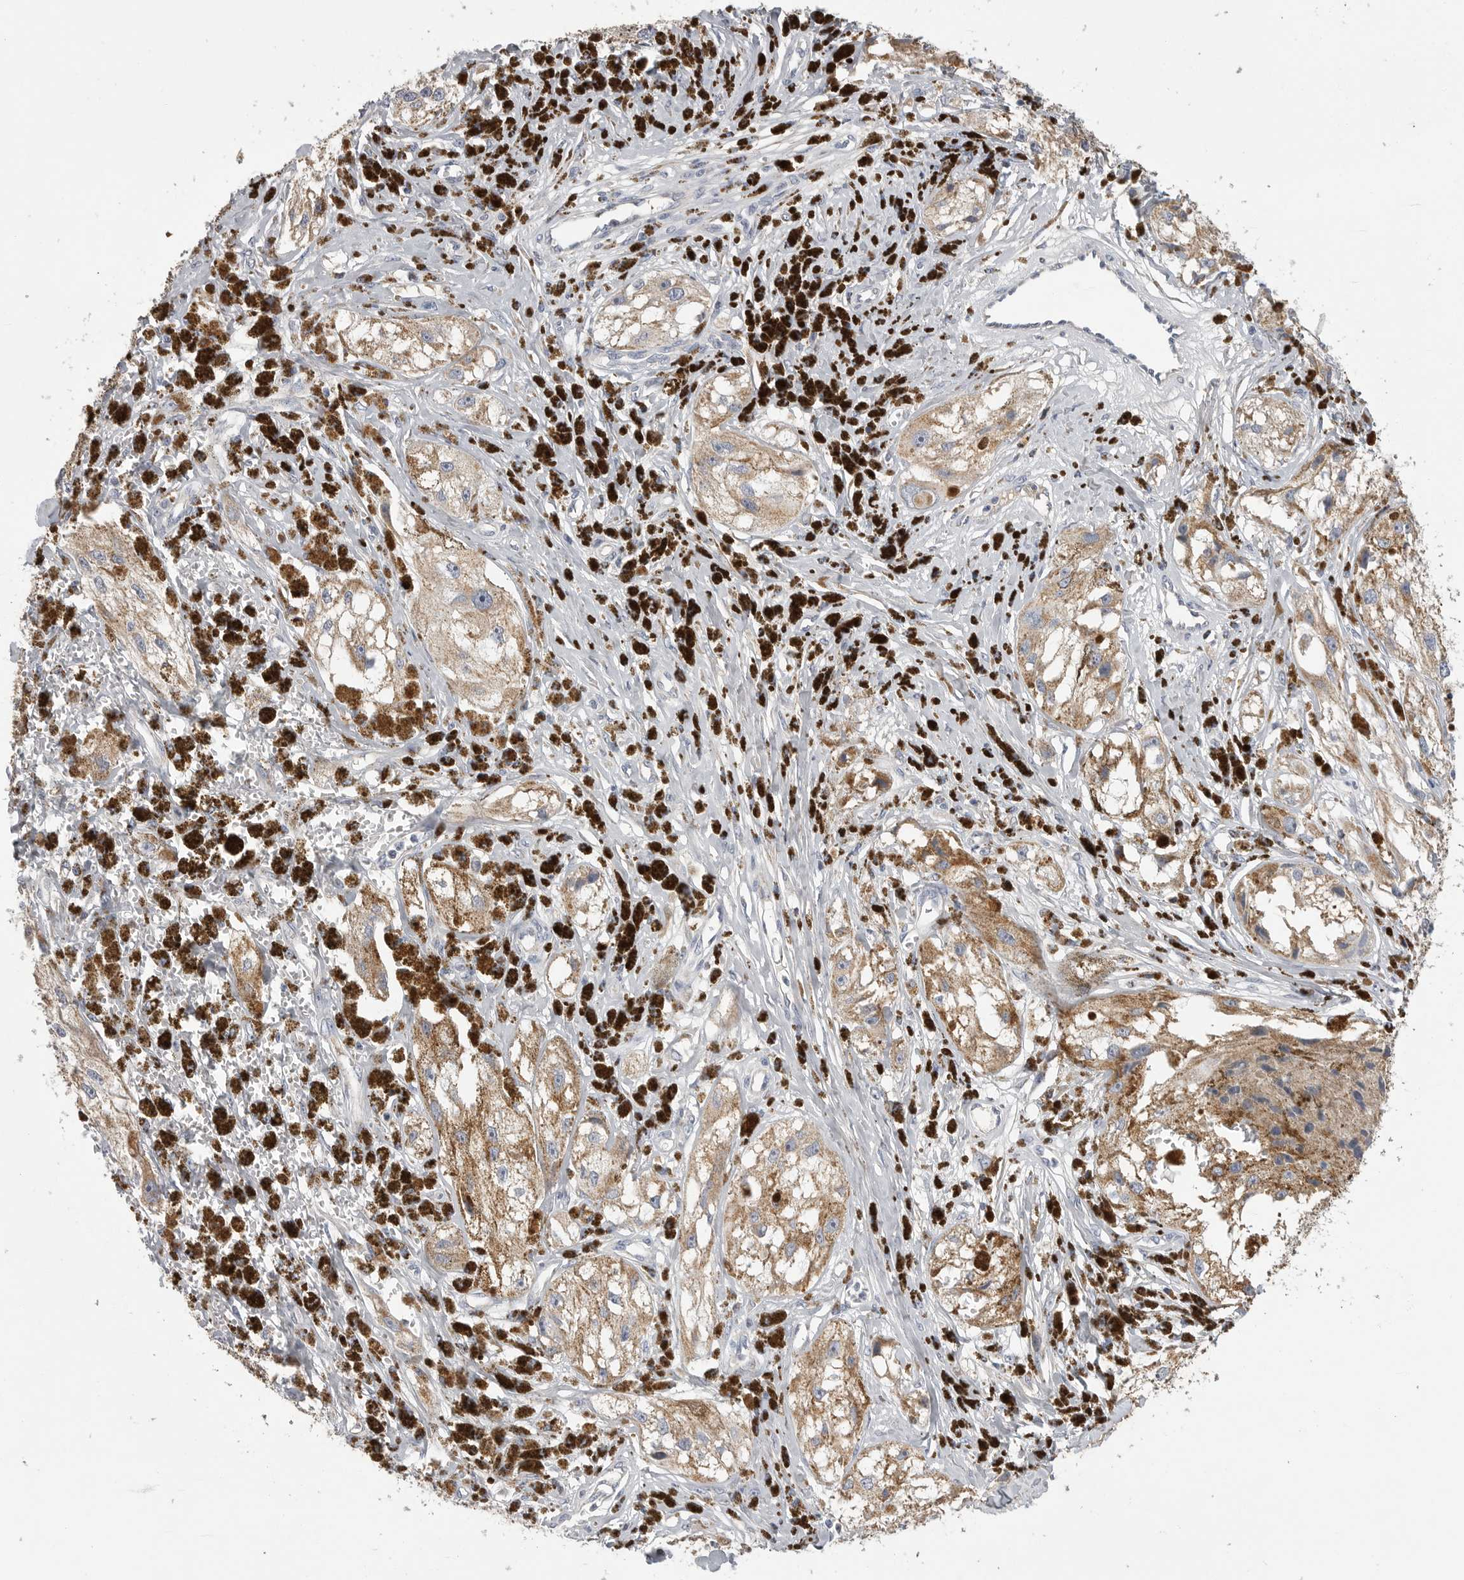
{"staining": {"intensity": "moderate", "quantity": ">75%", "location": "cytoplasmic/membranous"}, "tissue": "melanoma", "cell_type": "Tumor cells", "image_type": "cancer", "snomed": [{"axis": "morphology", "description": "Malignant melanoma, NOS"}, {"axis": "topography", "description": "Skin"}], "caption": "Malignant melanoma was stained to show a protein in brown. There is medium levels of moderate cytoplasmic/membranous expression in approximately >75% of tumor cells.", "gene": "SDC3", "patient": {"sex": "male", "age": 88}}